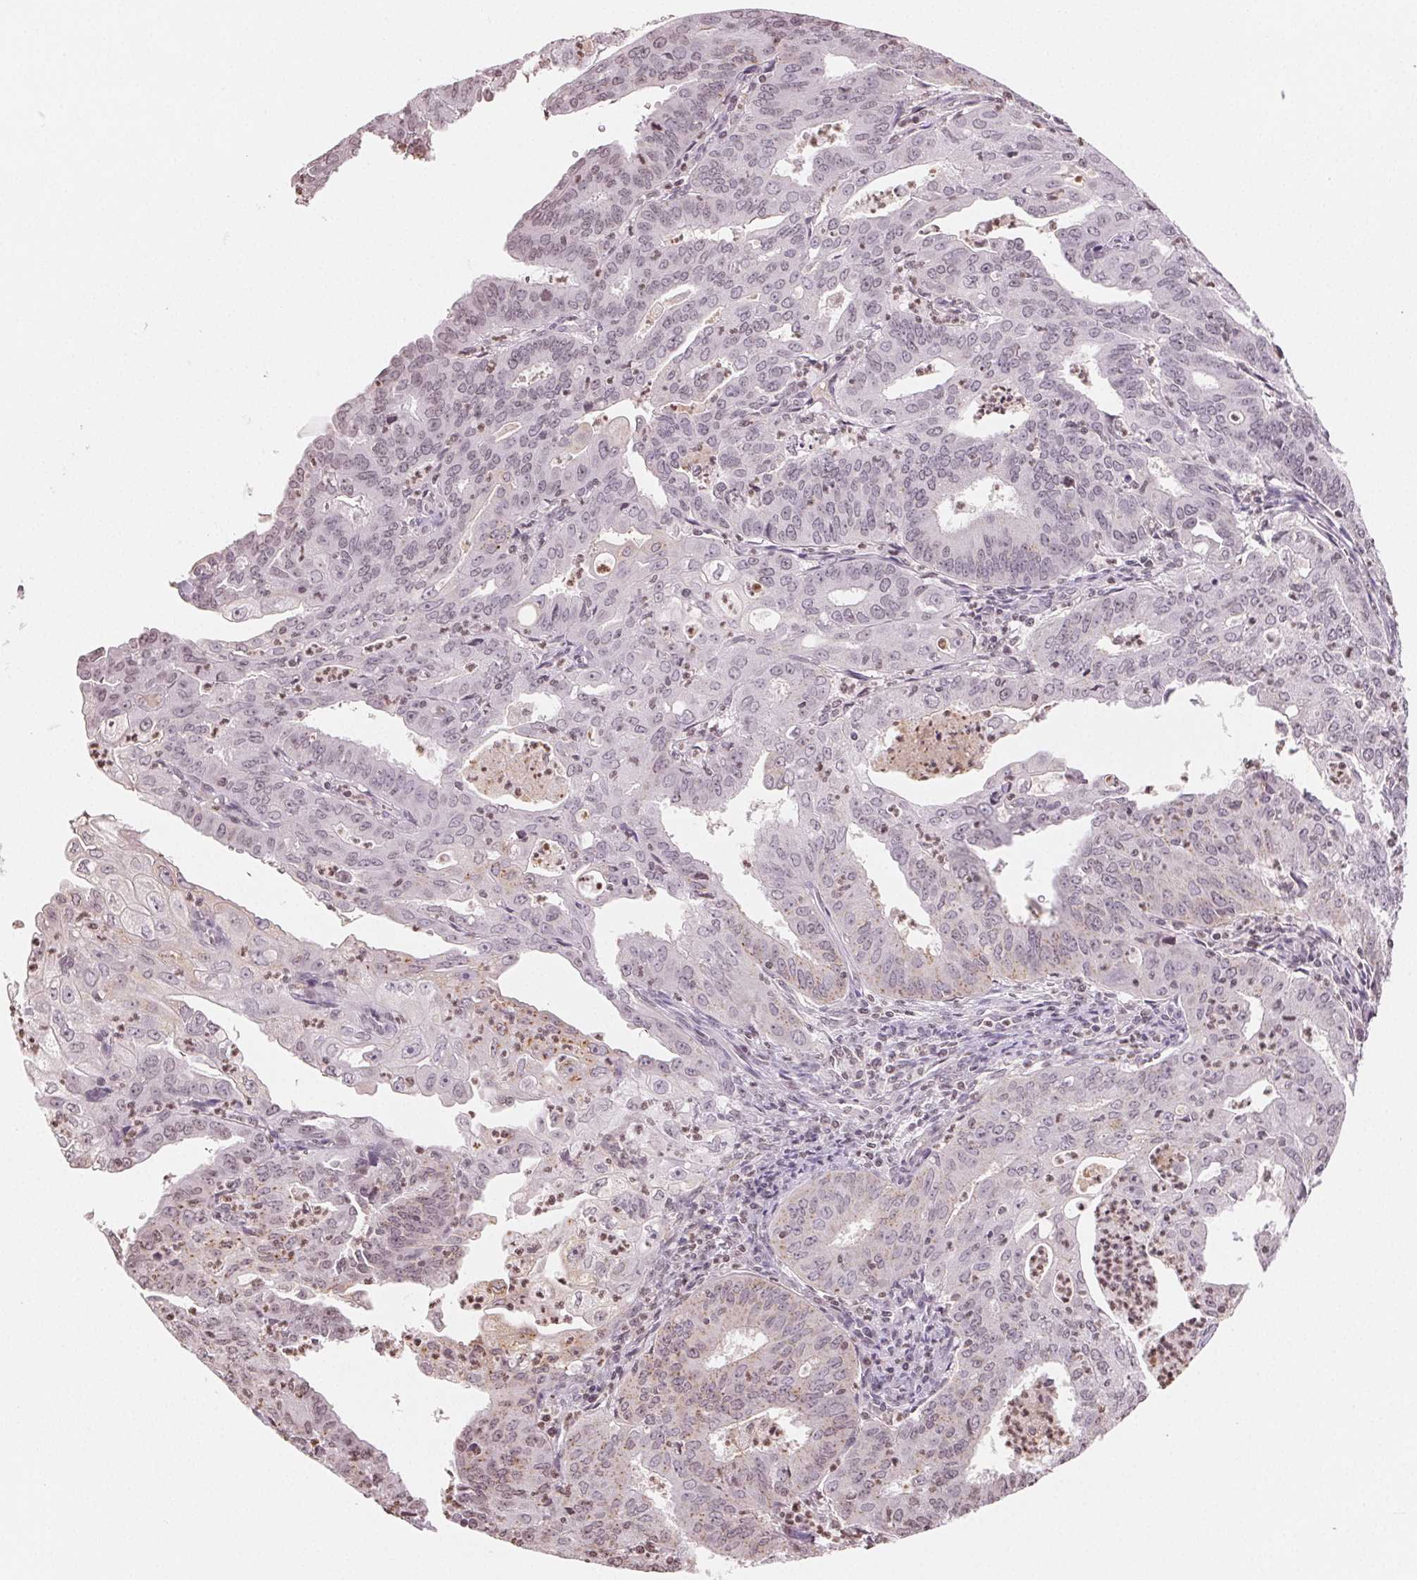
{"staining": {"intensity": "weak", "quantity": "<25%", "location": "cytoplasmic/membranous"}, "tissue": "cervical cancer", "cell_type": "Tumor cells", "image_type": "cancer", "snomed": [{"axis": "morphology", "description": "Adenocarcinoma, NOS"}, {"axis": "topography", "description": "Cervix"}], "caption": "DAB immunohistochemical staining of adenocarcinoma (cervical) shows no significant positivity in tumor cells.", "gene": "TBP", "patient": {"sex": "female", "age": 56}}